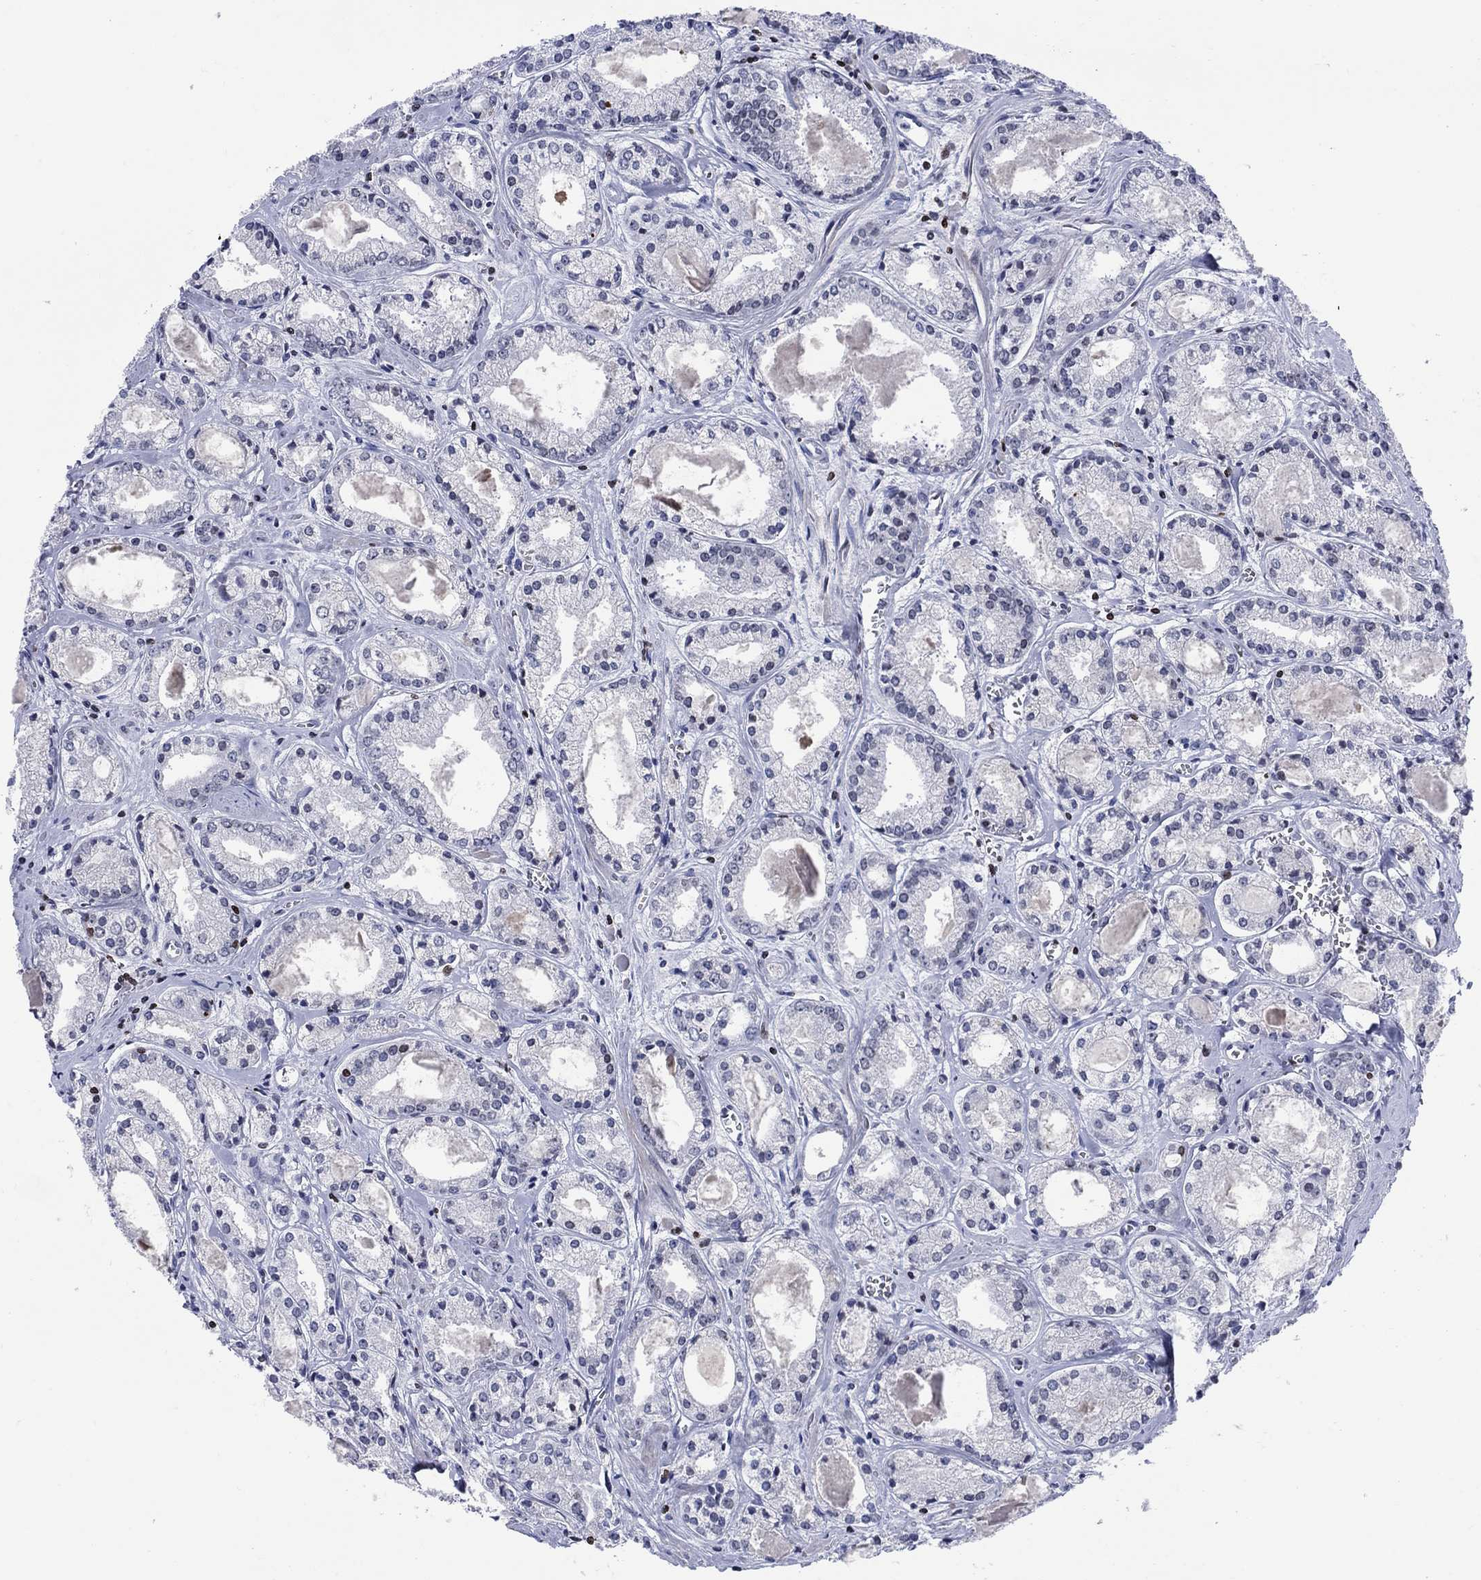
{"staining": {"intensity": "negative", "quantity": "none", "location": "none"}, "tissue": "prostate cancer", "cell_type": "Tumor cells", "image_type": "cancer", "snomed": [{"axis": "morphology", "description": "Adenocarcinoma, NOS"}, {"axis": "topography", "description": "Prostate"}], "caption": "Immunohistochemical staining of human adenocarcinoma (prostate) exhibits no significant positivity in tumor cells. (Stains: DAB immunohistochemistry with hematoxylin counter stain, Microscopy: brightfield microscopy at high magnification).", "gene": "HMGA1", "patient": {"sex": "male", "age": 72}}